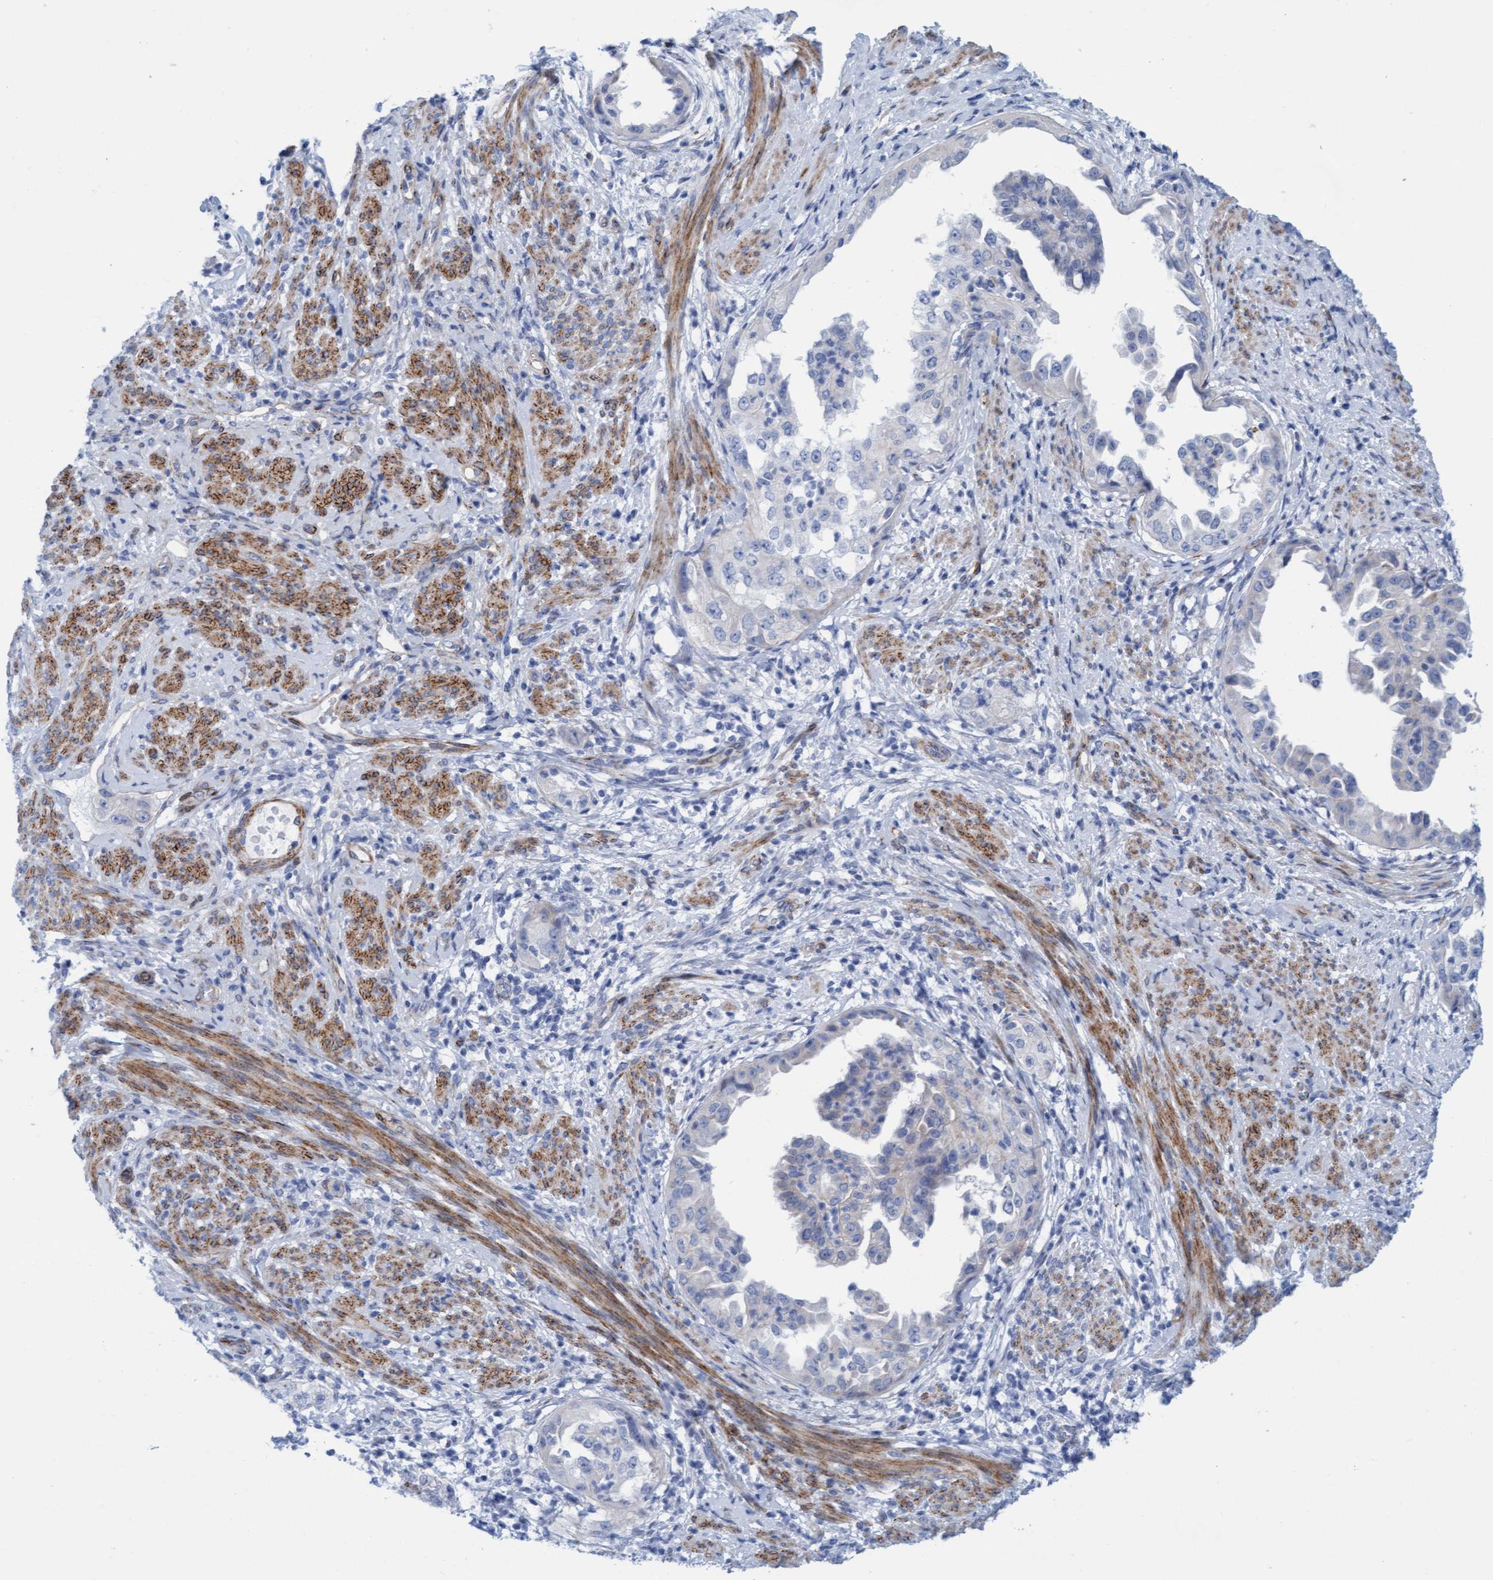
{"staining": {"intensity": "negative", "quantity": "none", "location": "none"}, "tissue": "endometrial cancer", "cell_type": "Tumor cells", "image_type": "cancer", "snomed": [{"axis": "morphology", "description": "Adenocarcinoma, NOS"}, {"axis": "topography", "description": "Endometrium"}], "caption": "An image of human endometrial cancer (adenocarcinoma) is negative for staining in tumor cells.", "gene": "MTFR1", "patient": {"sex": "female", "age": 85}}